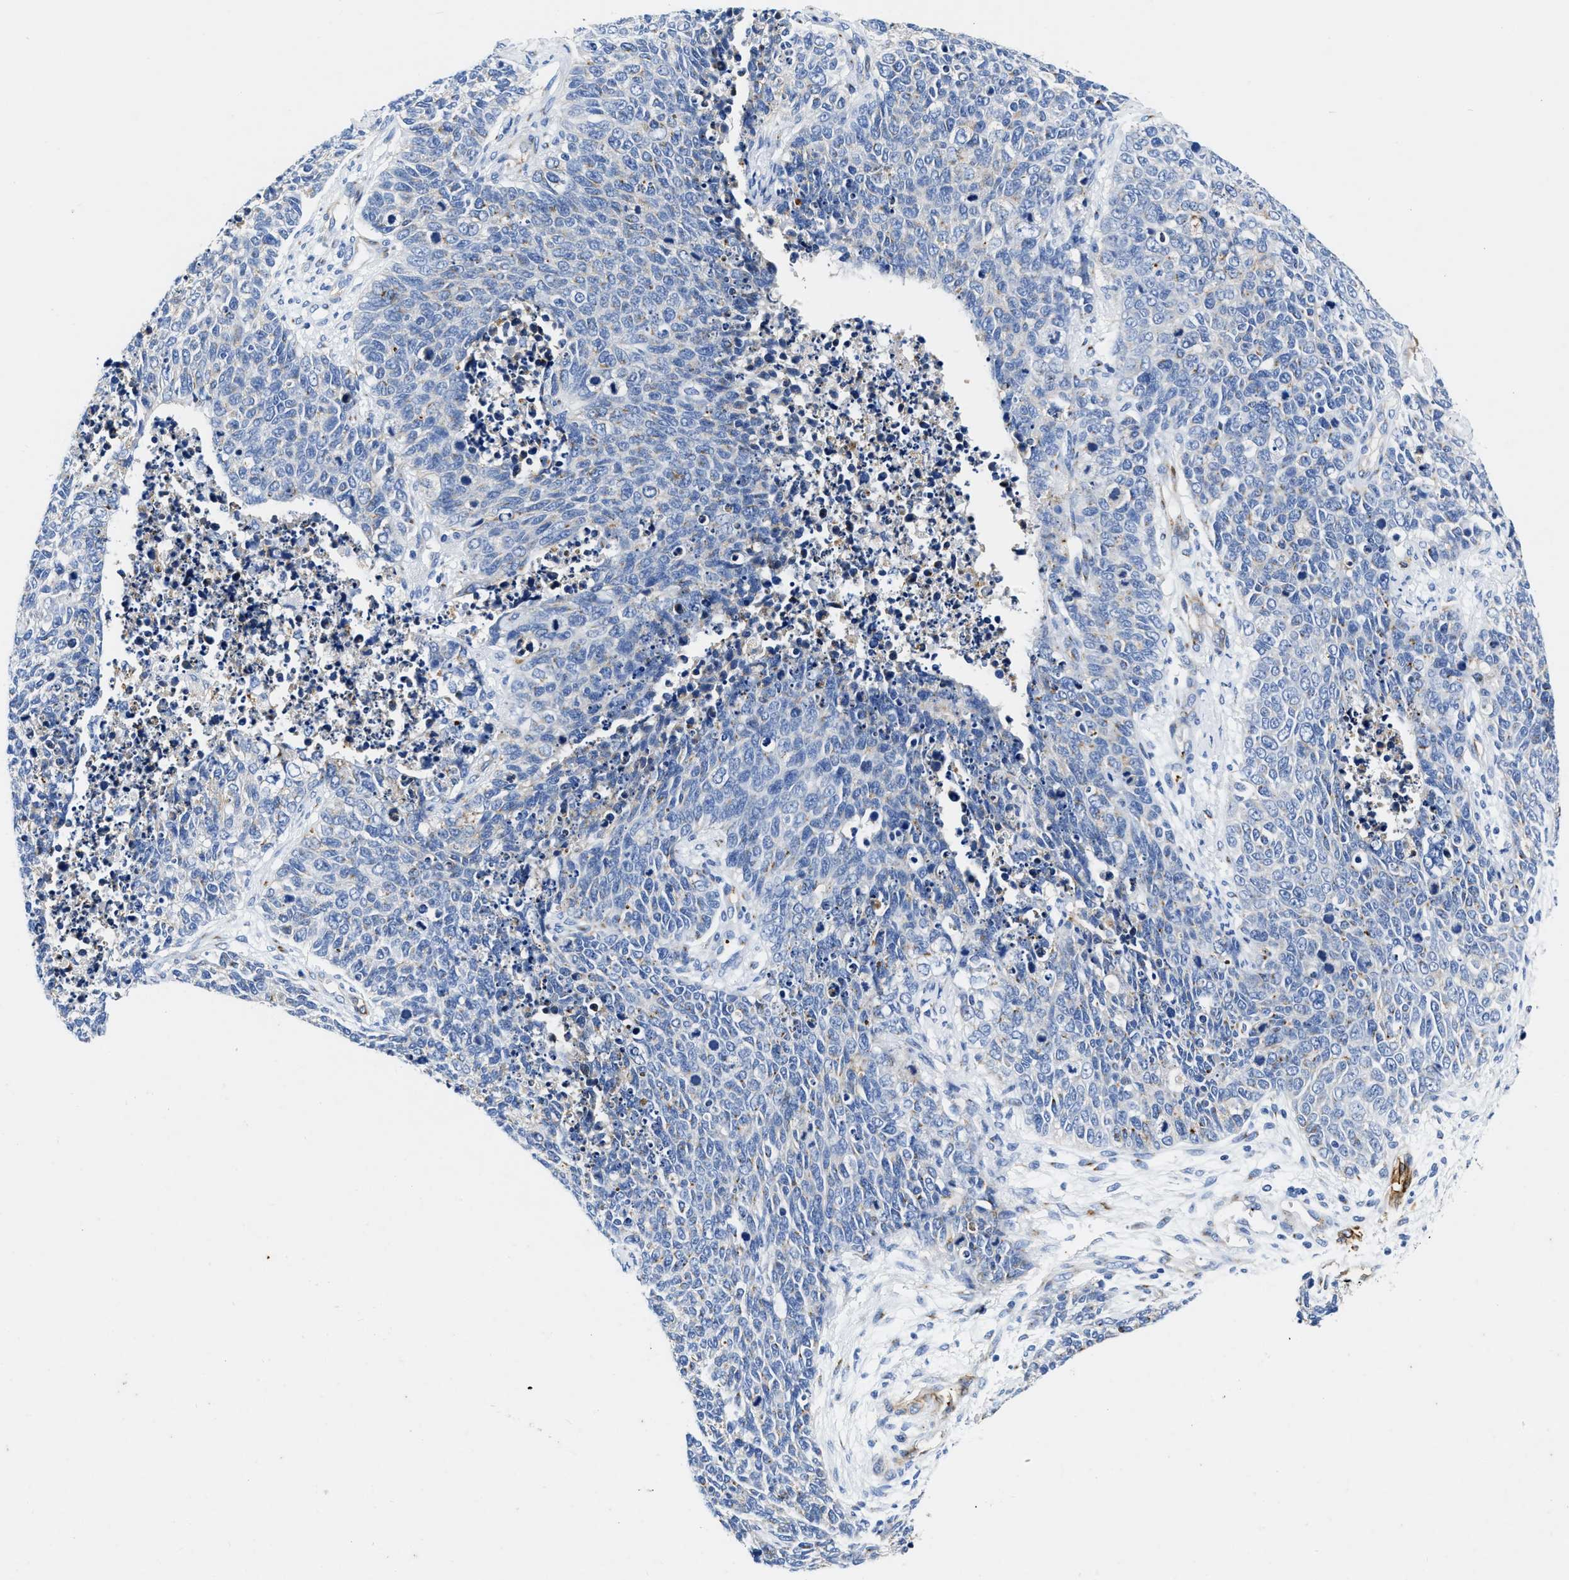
{"staining": {"intensity": "negative", "quantity": "none", "location": "none"}, "tissue": "cervical cancer", "cell_type": "Tumor cells", "image_type": "cancer", "snomed": [{"axis": "morphology", "description": "Squamous cell carcinoma, NOS"}, {"axis": "topography", "description": "Cervix"}], "caption": "Immunohistochemistry (IHC) photomicrograph of neoplastic tissue: human cervical cancer (squamous cell carcinoma) stained with DAB (3,3'-diaminobenzidine) exhibits no significant protein staining in tumor cells.", "gene": "TVP23B", "patient": {"sex": "female", "age": 63}}